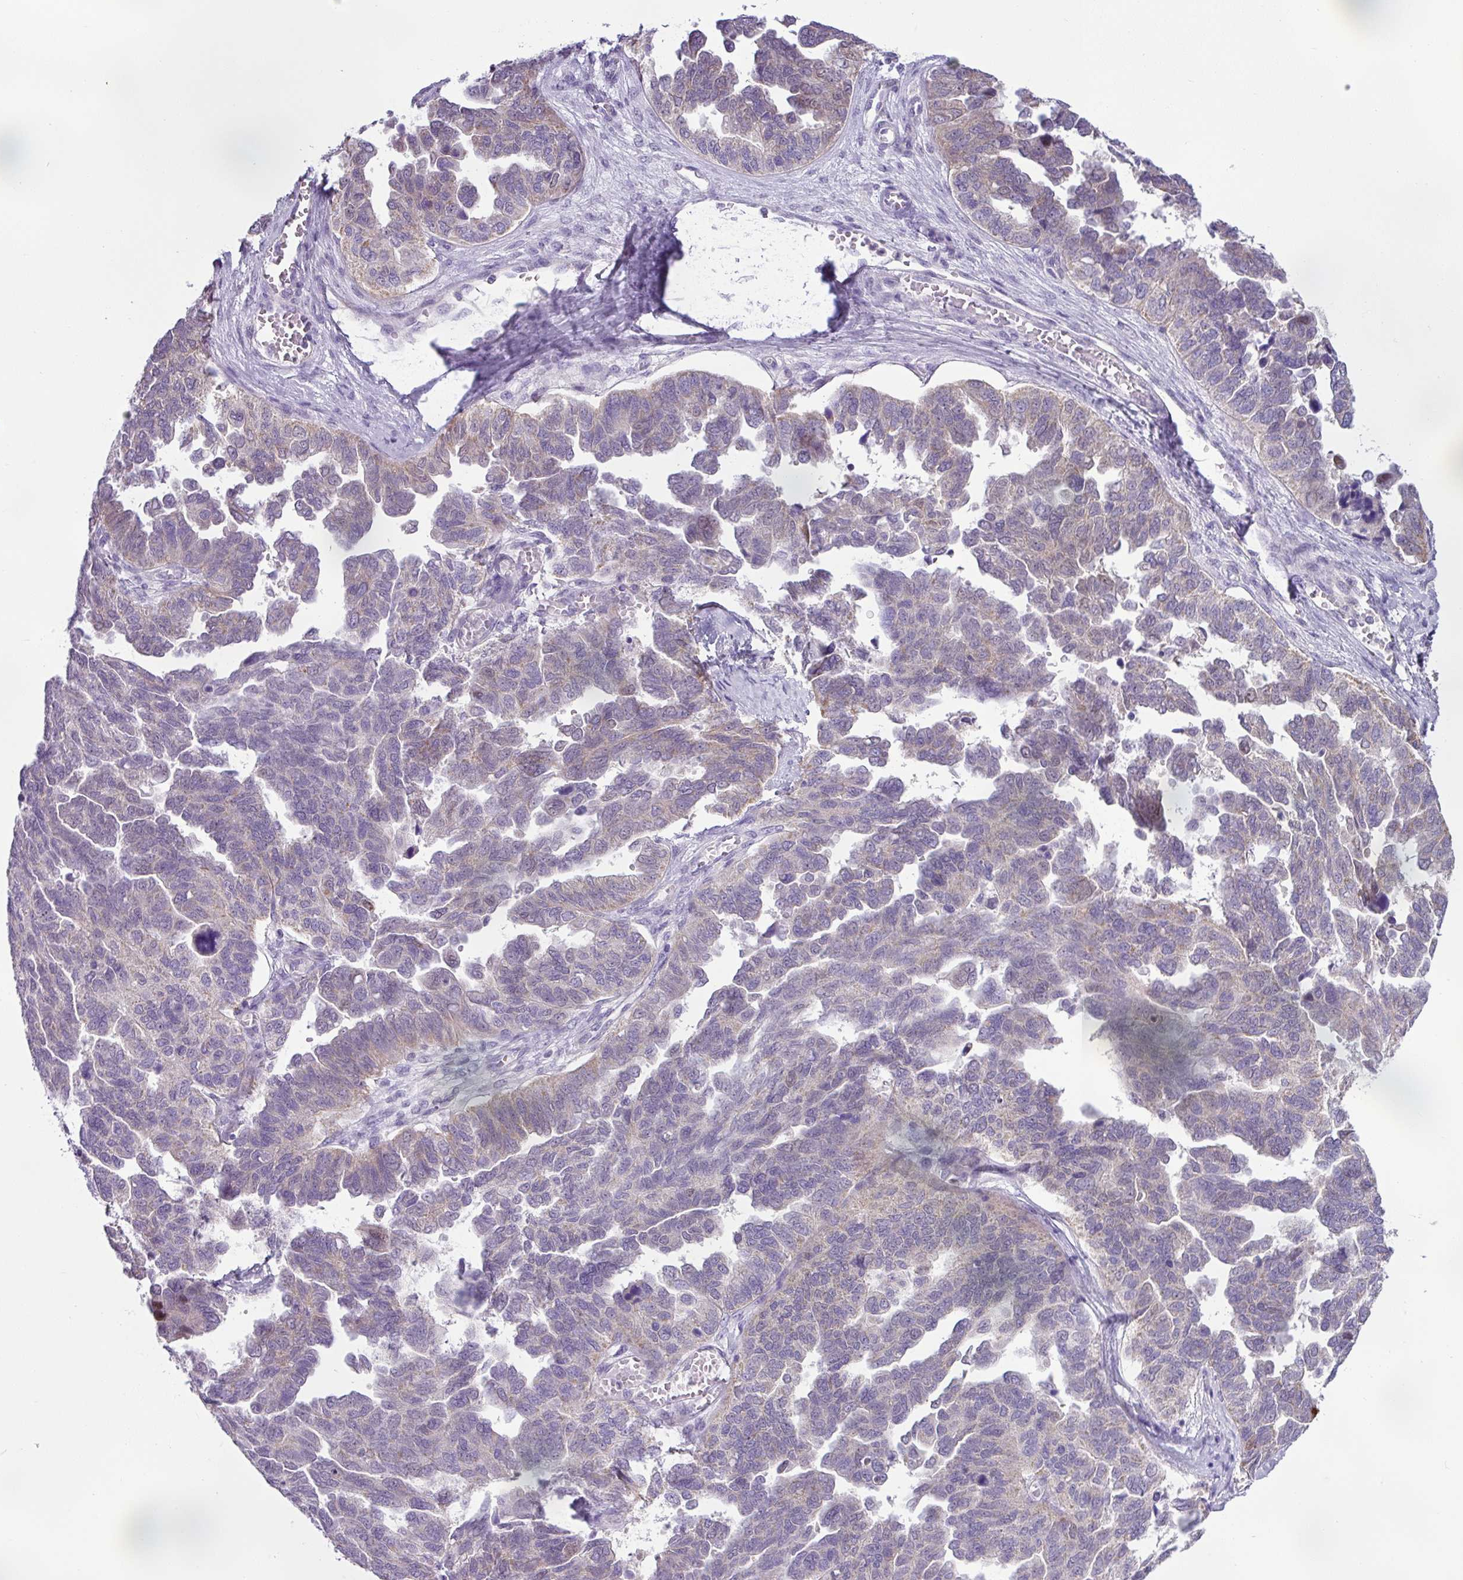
{"staining": {"intensity": "weak", "quantity": "25%-75%", "location": "cytoplasmic/membranous"}, "tissue": "ovarian cancer", "cell_type": "Tumor cells", "image_type": "cancer", "snomed": [{"axis": "morphology", "description": "Cystadenocarcinoma, serous, NOS"}, {"axis": "topography", "description": "Ovary"}], "caption": "Protein expression analysis of human ovarian serous cystadenocarcinoma reveals weak cytoplasmic/membranous positivity in about 25%-75% of tumor cells.", "gene": "HMCN2", "patient": {"sex": "female", "age": 64}}